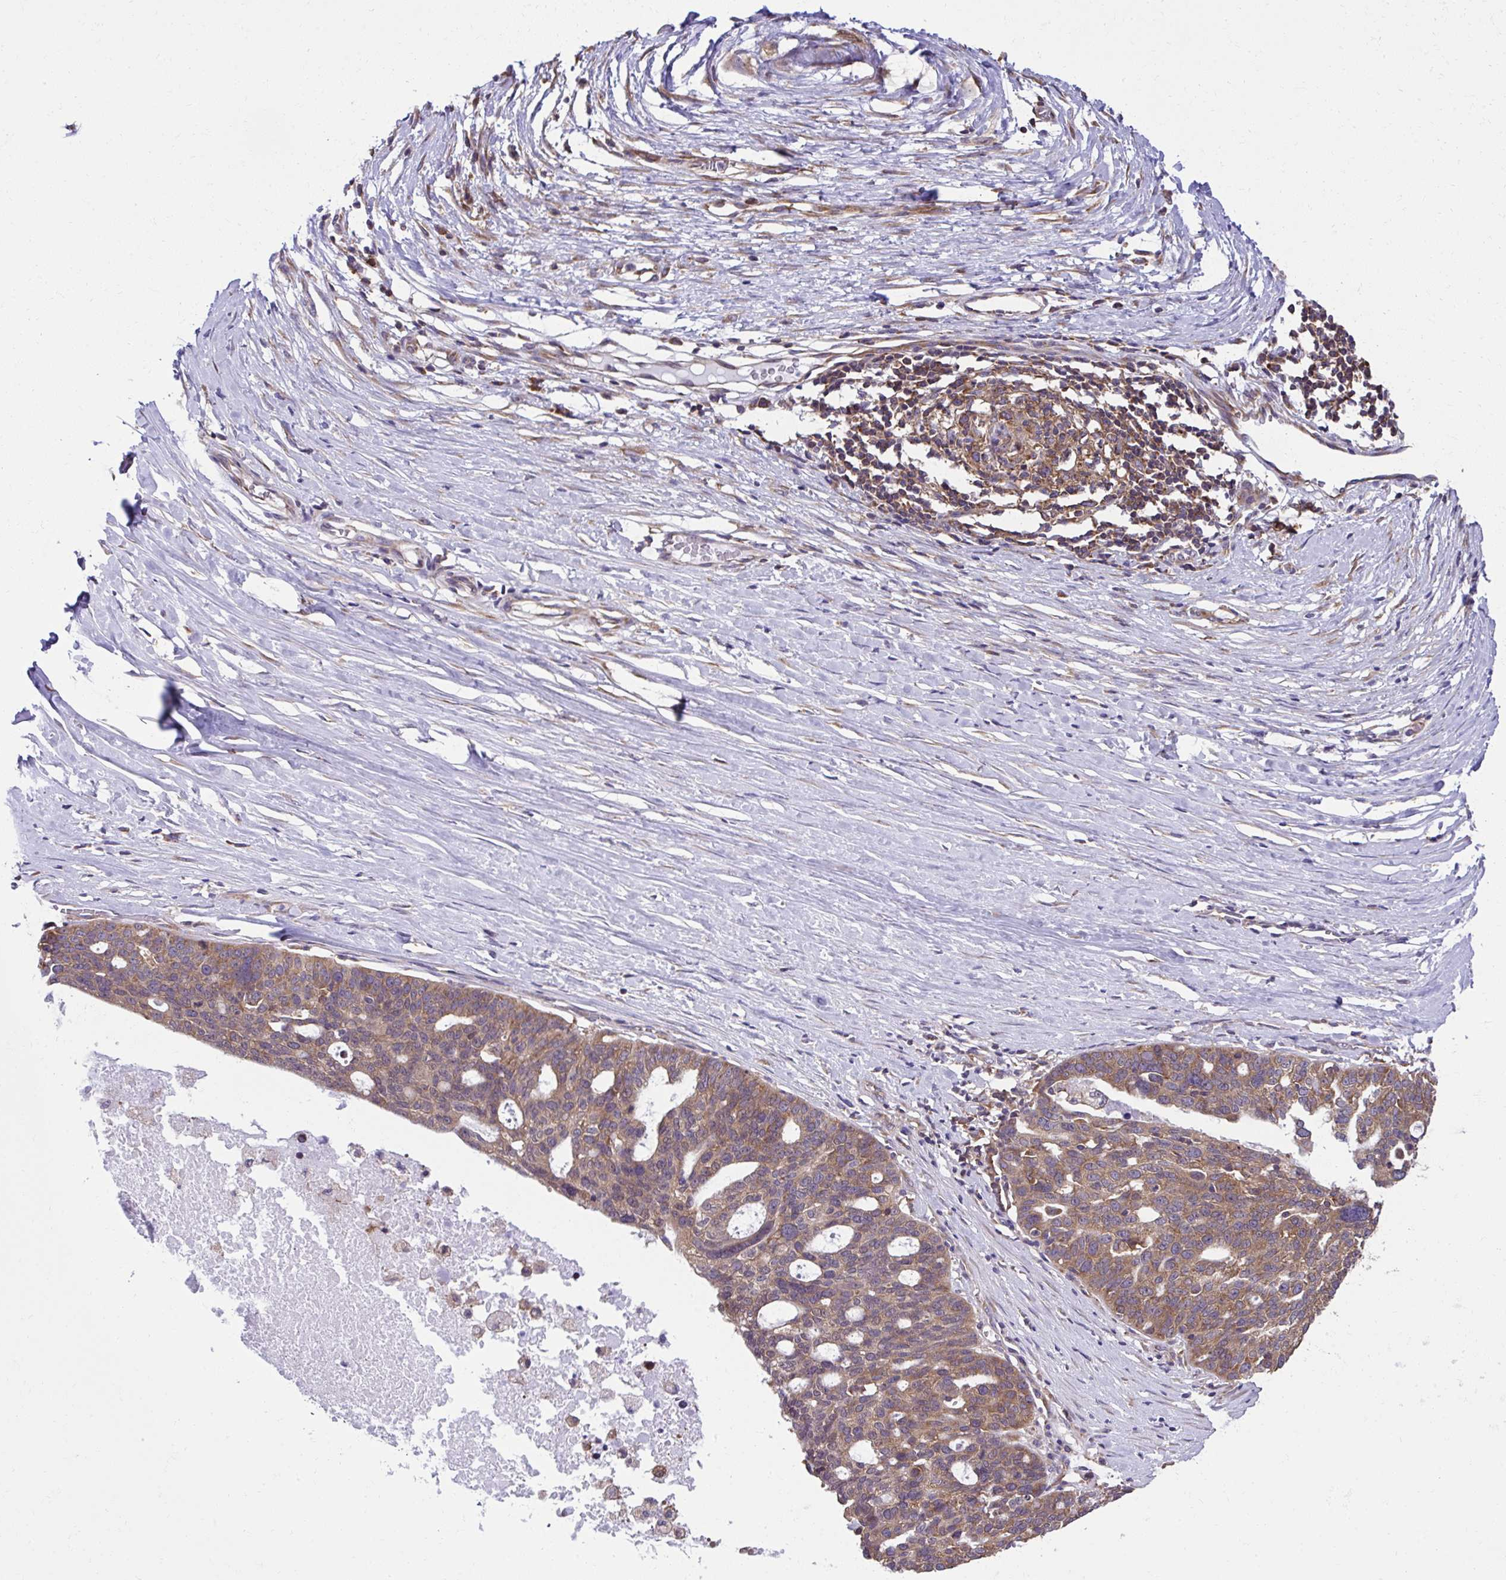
{"staining": {"intensity": "moderate", "quantity": ">75%", "location": "cytoplasmic/membranous"}, "tissue": "ovarian cancer", "cell_type": "Tumor cells", "image_type": "cancer", "snomed": [{"axis": "morphology", "description": "Cystadenocarcinoma, serous, NOS"}, {"axis": "topography", "description": "Ovary"}], "caption": "Tumor cells show moderate cytoplasmic/membranous staining in about >75% of cells in ovarian cancer.", "gene": "RPS7", "patient": {"sex": "female", "age": 59}}